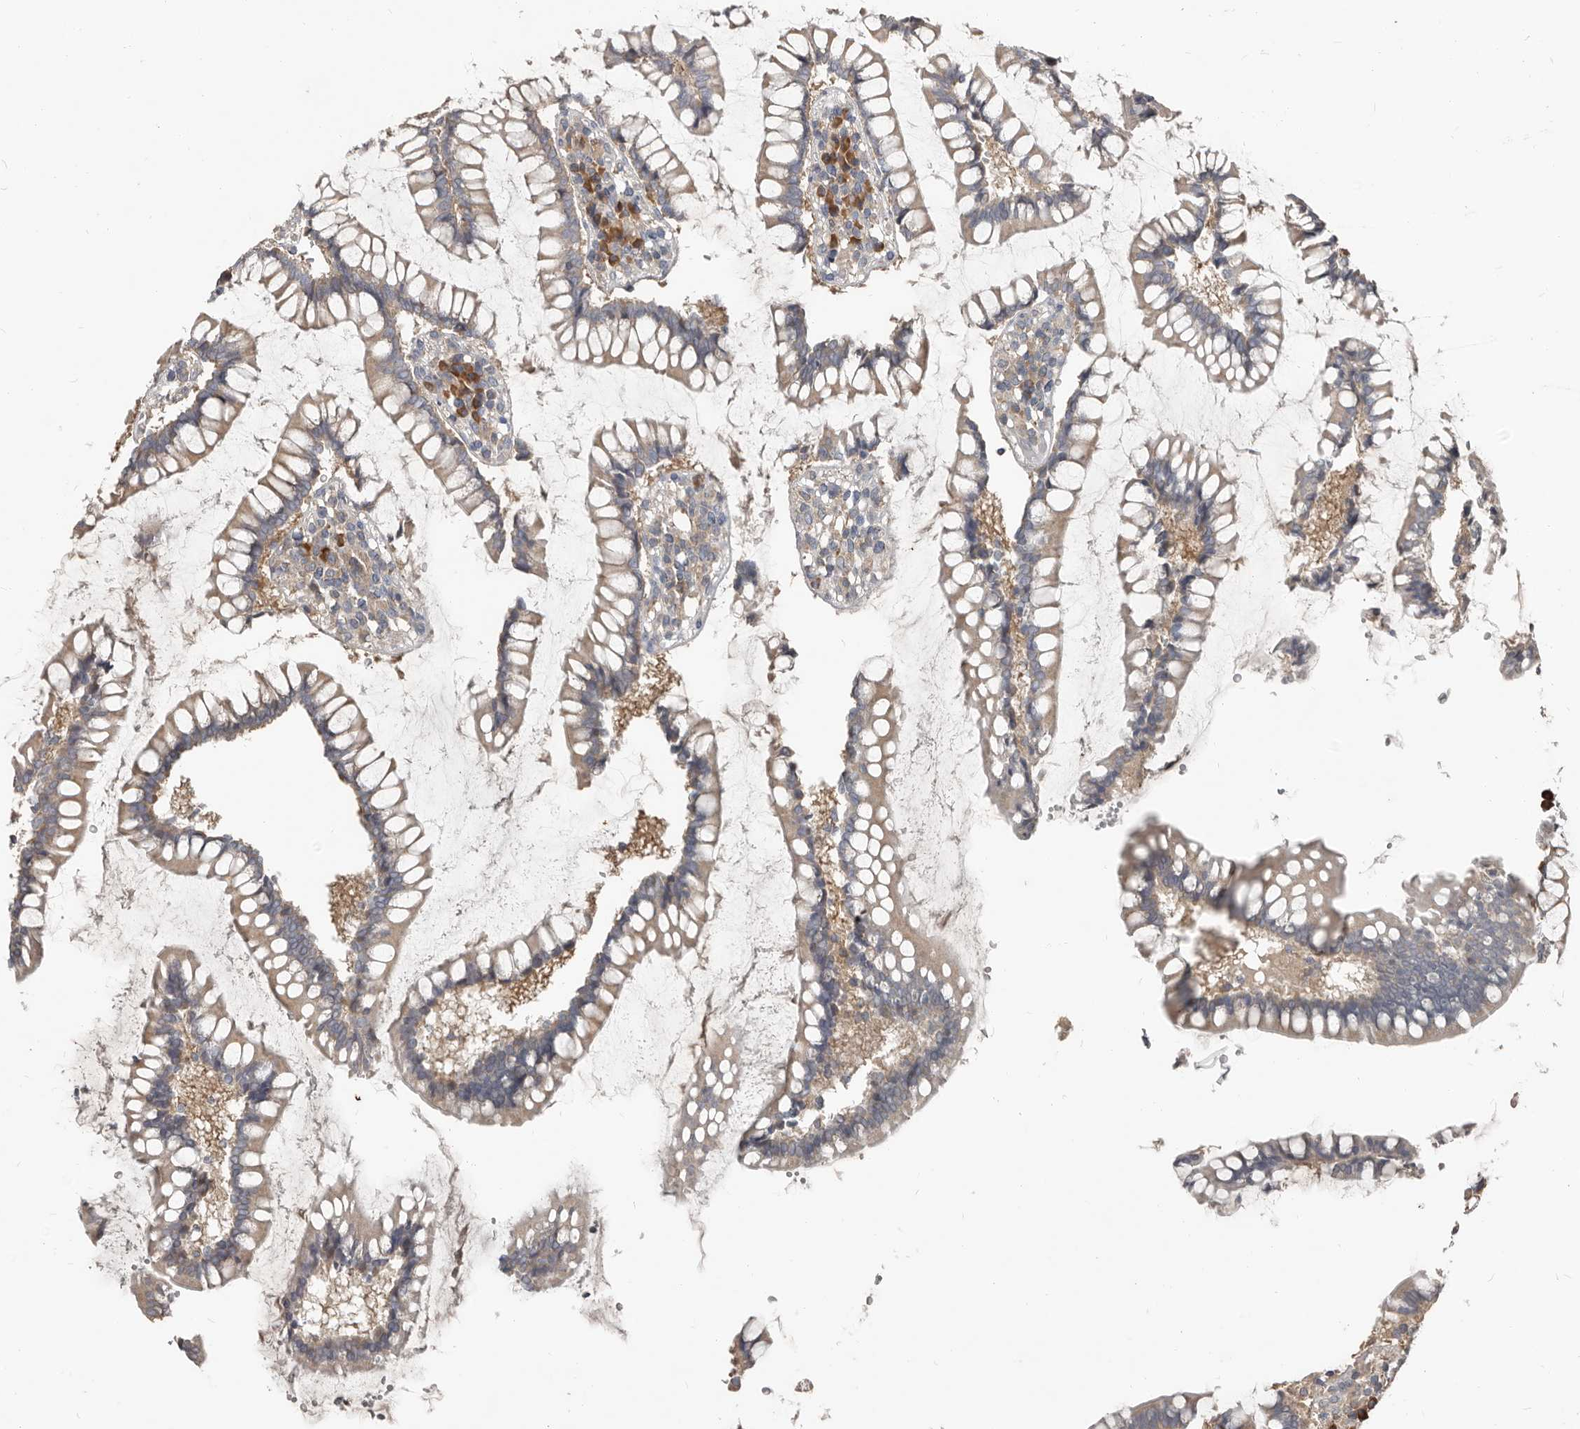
{"staining": {"intensity": "moderate", "quantity": ">75%", "location": "cytoplasmic/membranous"}, "tissue": "colon", "cell_type": "Endothelial cells", "image_type": "normal", "snomed": [{"axis": "morphology", "description": "Normal tissue, NOS"}, {"axis": "topography", "description": "Colon"}], "caption": "Unremarkable colon displays moderate cytoplasmic/membranous staining in approximately >75% of endothelial cells.", "gene": "AKNAD1", "patient": {"sex": "female", "age": 79}}